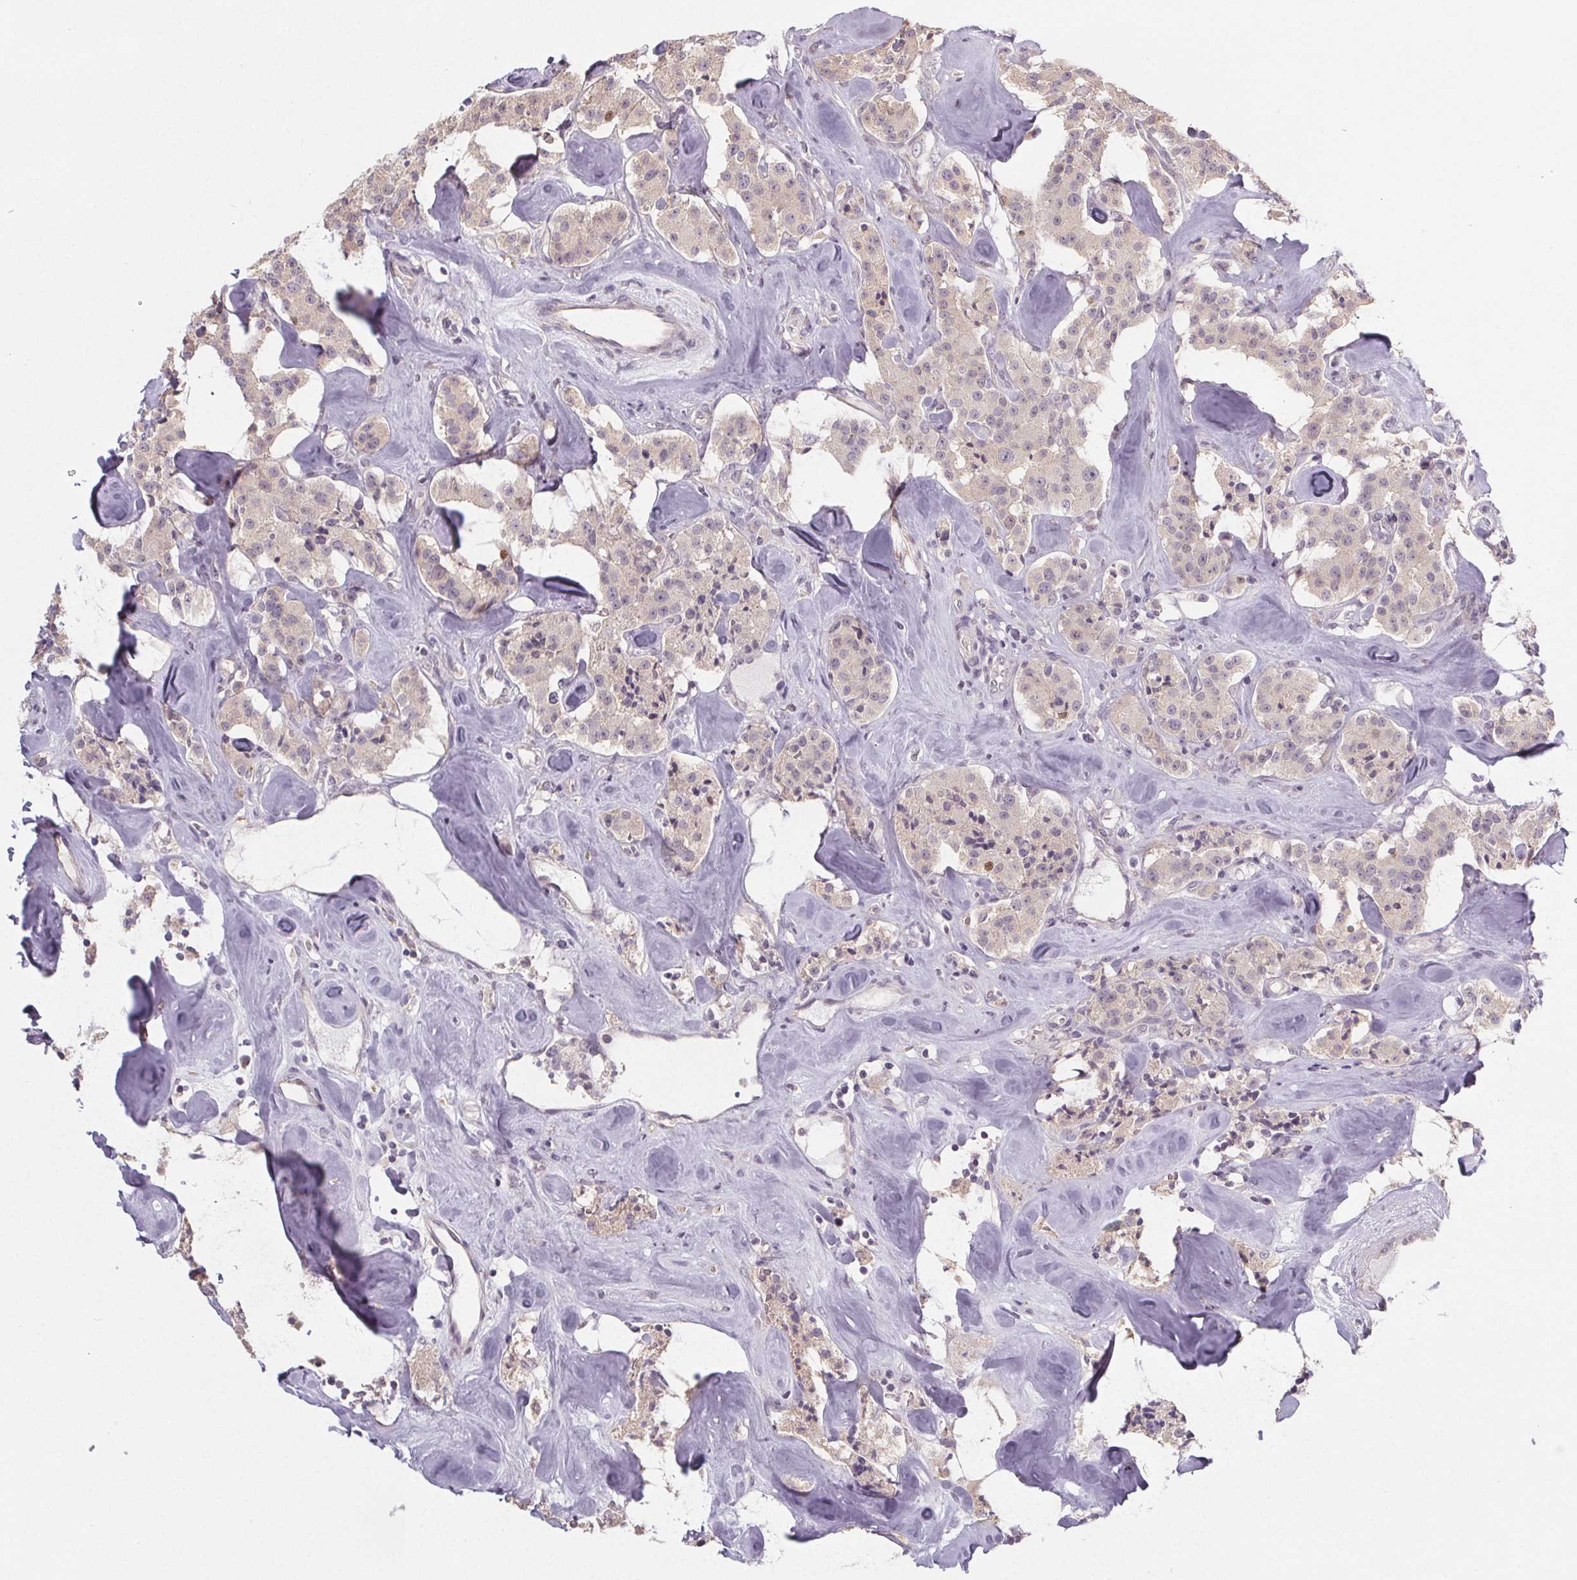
{"staining": {"intensity": "negative", "quantity": "none", "location": "none"}, "tissue": "carcinoid", "cell_type": "Tumor cells", "image_type": "cancer", "snomed": [{"axis": "morphology", "description": "Carcinoid, malignant, NOS"}, {"axis": "topography", "description": "Pancreas"}], "caption": "Photomicrograph shows no protein staining in tumor cells of carcinoid tissue.", "gene": "SLC26A2", "patient": {"sex": "male", "age": 41}}